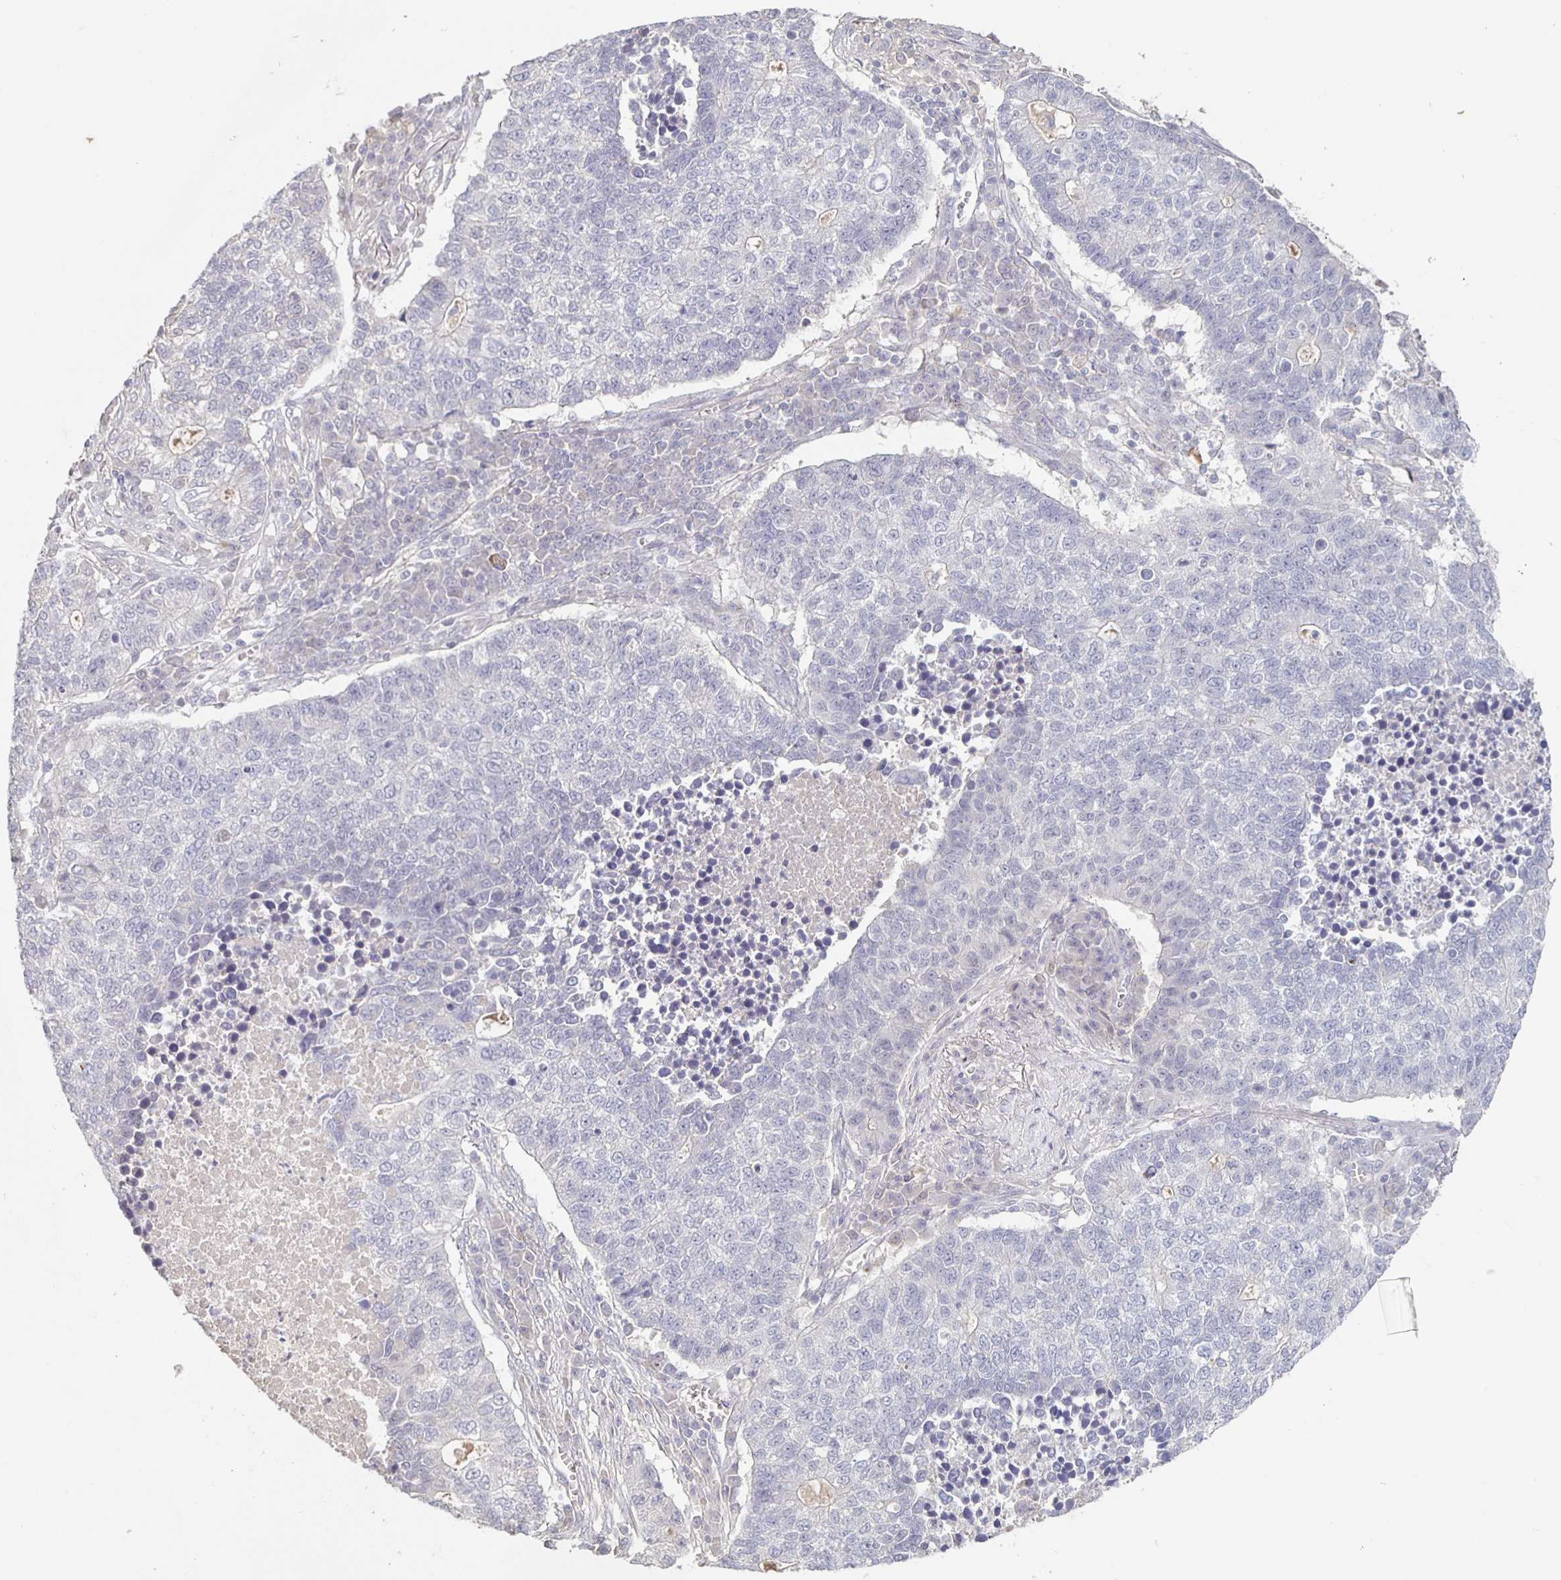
{"staining": {"intensity": "negative", "quantity": "none", "location": "none"}, "tissue": "lung cancer", "cell_type": "Tumor cells", "image_type": "cancer", "snomed": [{"axis": "morphology", "description": "Adenocarcinoma, NOS"}, {"axis": "topography", "description": "Lung"}], "caption": "Immunohistochemical staining of human adenocarcinoma (lung) demonstrates no significant expression in tumor cells.", "gene": "INSL5", "patient": {"sex": "male", "age": 57}}